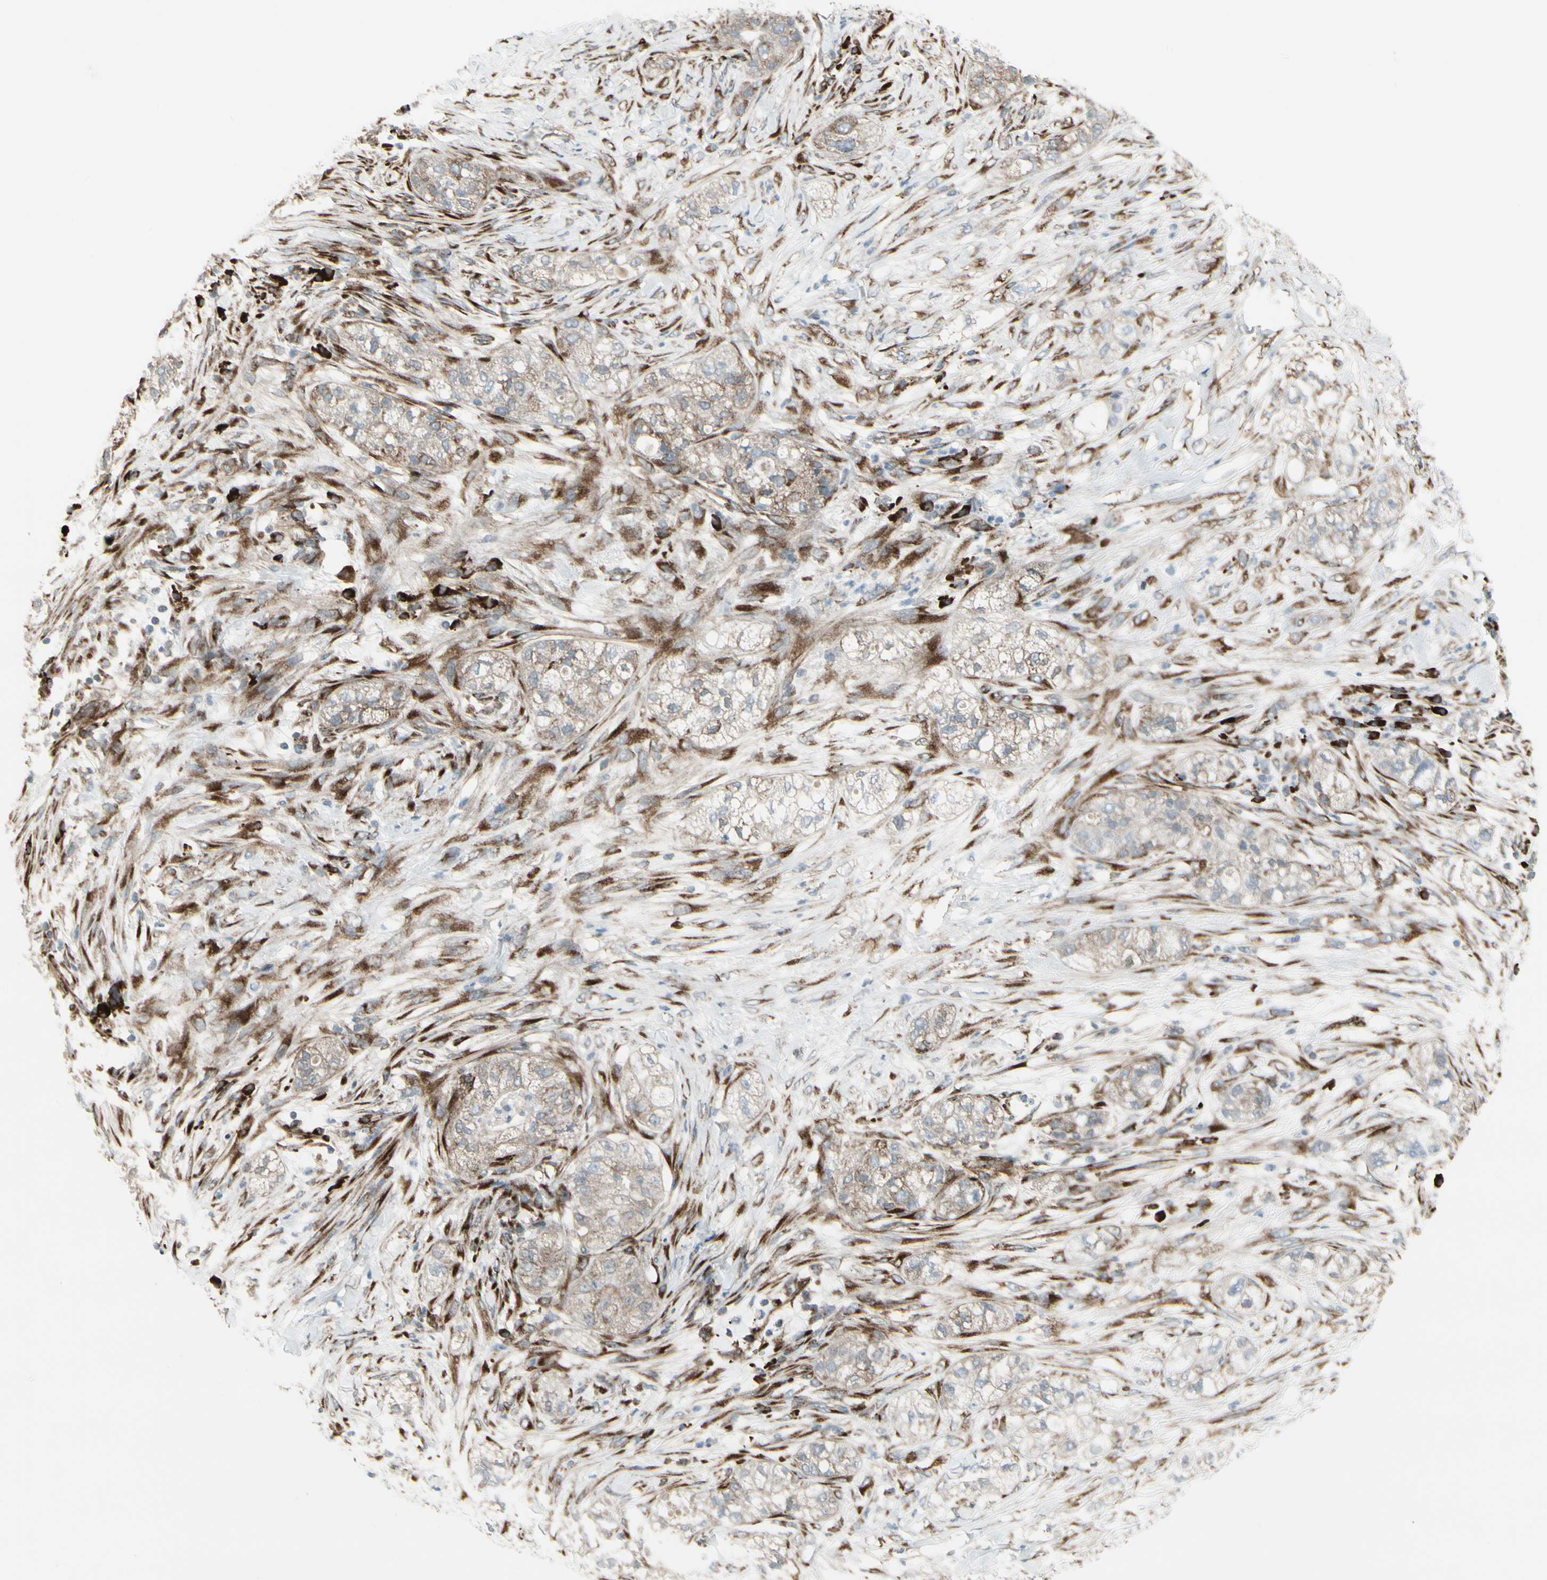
{"staining": {"intensity": "weak", "quantity": ">75%", "location": "cytoplasmic/membranous"}, "tissue": "pancreatic cancer", "cell_type": "Tumor cells", "image_type": "cancer", "snomed": [{"axis": "morphology", "description": "Adenocarcinoma, NOS"}, {"axis": "topography", "description": "Pancreas"}], "caption": "High-power microscopy captured an immunohistochemistry (IHC) histopathology image of pancreatic cancer, revealing weak cytoplasmic/membranous staining in about >75% of tumor cells.", "gene": "FNDC3A", "patient": {"sex": "female", "age": 78}}